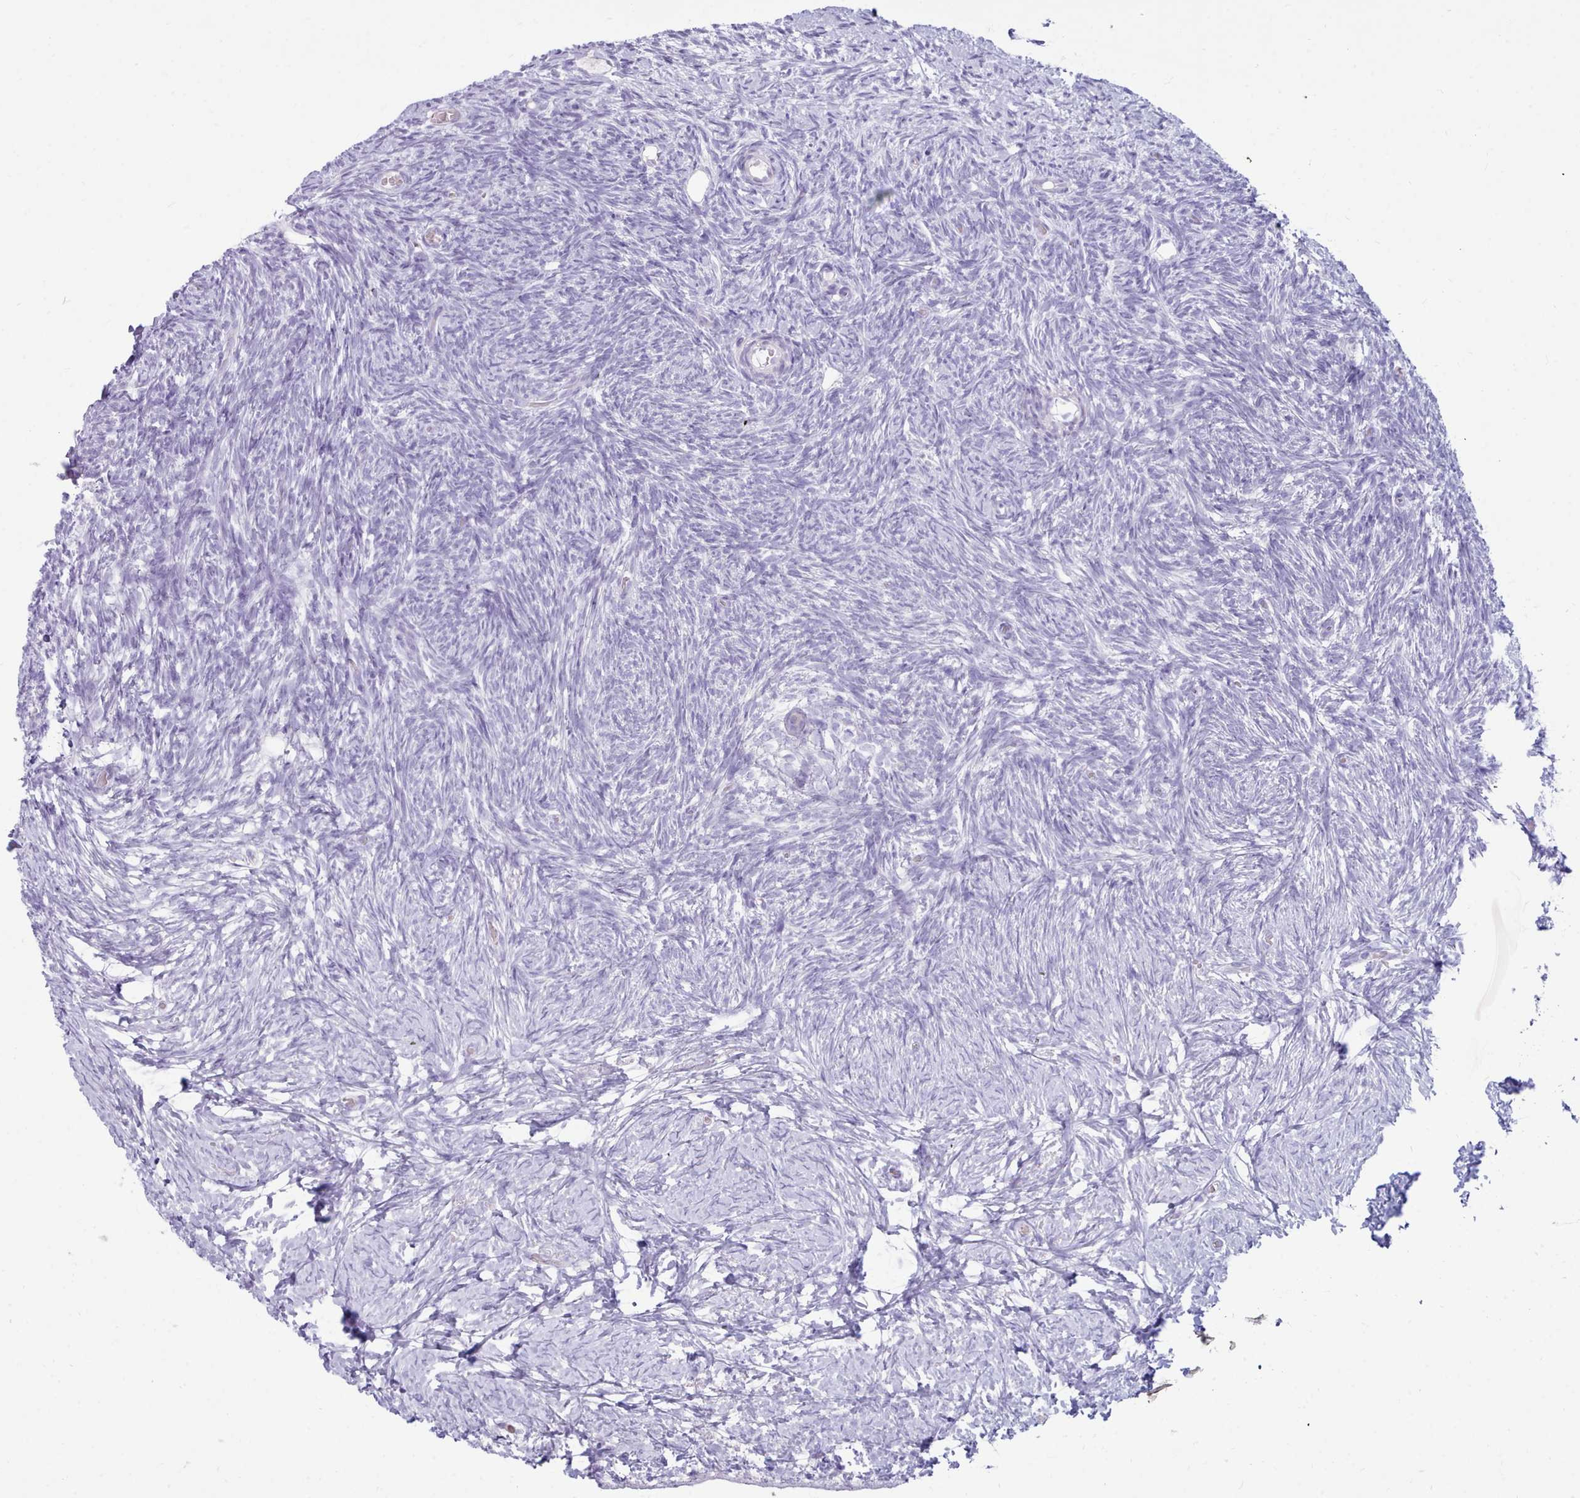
{"staining": {"intensity": "negative", "quantity": "none", "location": "none"}, "tissue": "ovary", "cell_type": "Ovarian stroma cells", "image_type": "normal", "snomed": [{"axis": "morphology", "description": "Normal tissue, NOS"}, {"axis": "topography", "description": "Ovary"}], "caption": "DAB (3,3'-diaminobenzidine) immunohistochemical staining of benign ovary displays no significant positivity in ovarian stroma cells. (DAB IHC, high magnification).", "gene": "NKX1", "patient": {"sex": "female", "age": 39}}